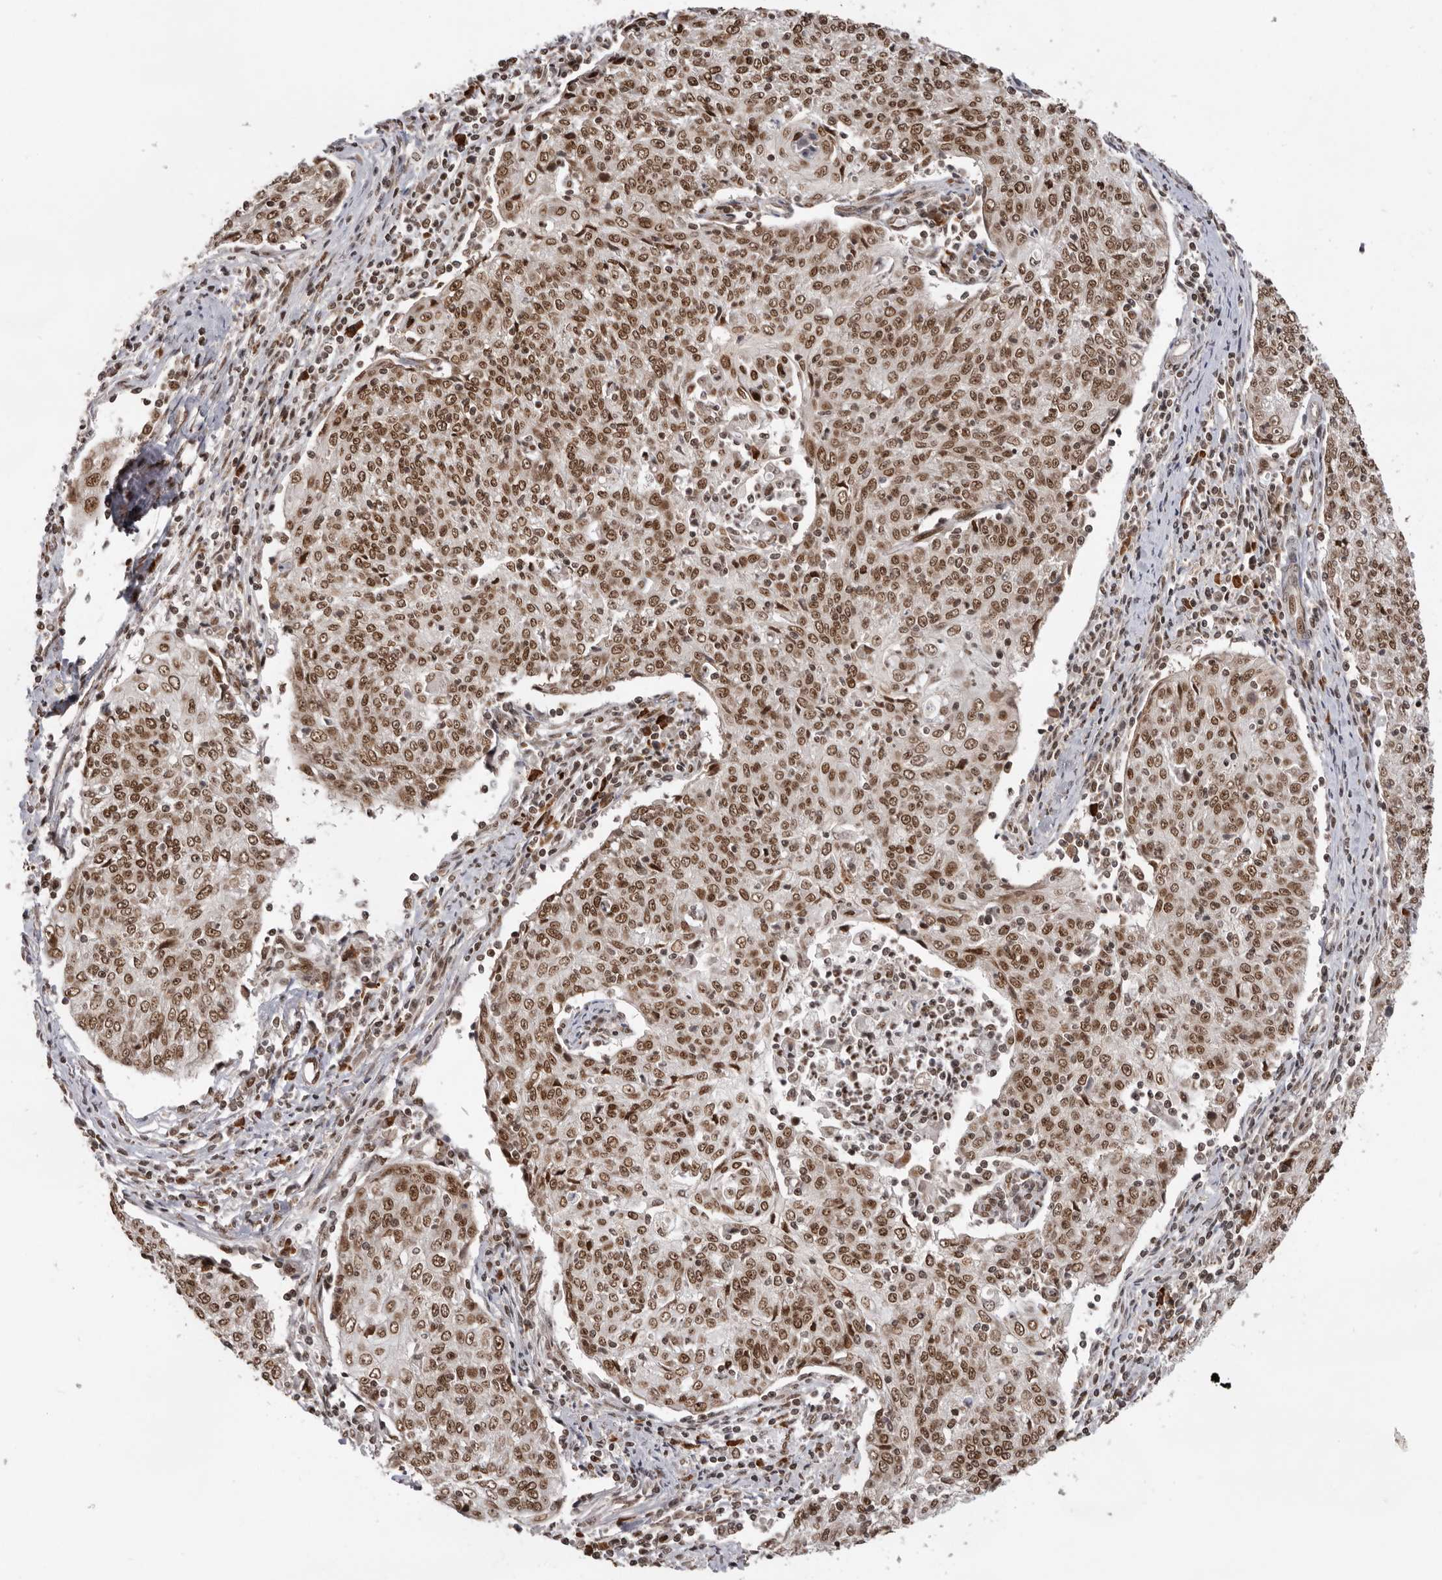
{"staining": {"intensity": "moderate", "quantity": ">75%", "location": "nuclear"}, "tissue": "cervical cancer", "cell_type": "Tumor cells", "image_type": "cancer", "snomed": [{"axis": "morphology", "description": "Squamous cell carcinoma, NOS"}, {"axis": "topography", "description": "Cervix"}], "caption": "Immunohistochemical staining of cervical squamous cell carcinoma exhibits medium levels of moderate nuclear protein staining in approximately >75% of tumor cells.", "gene": "CHTOP", "patient": {"sex": "female", "age": 48}}